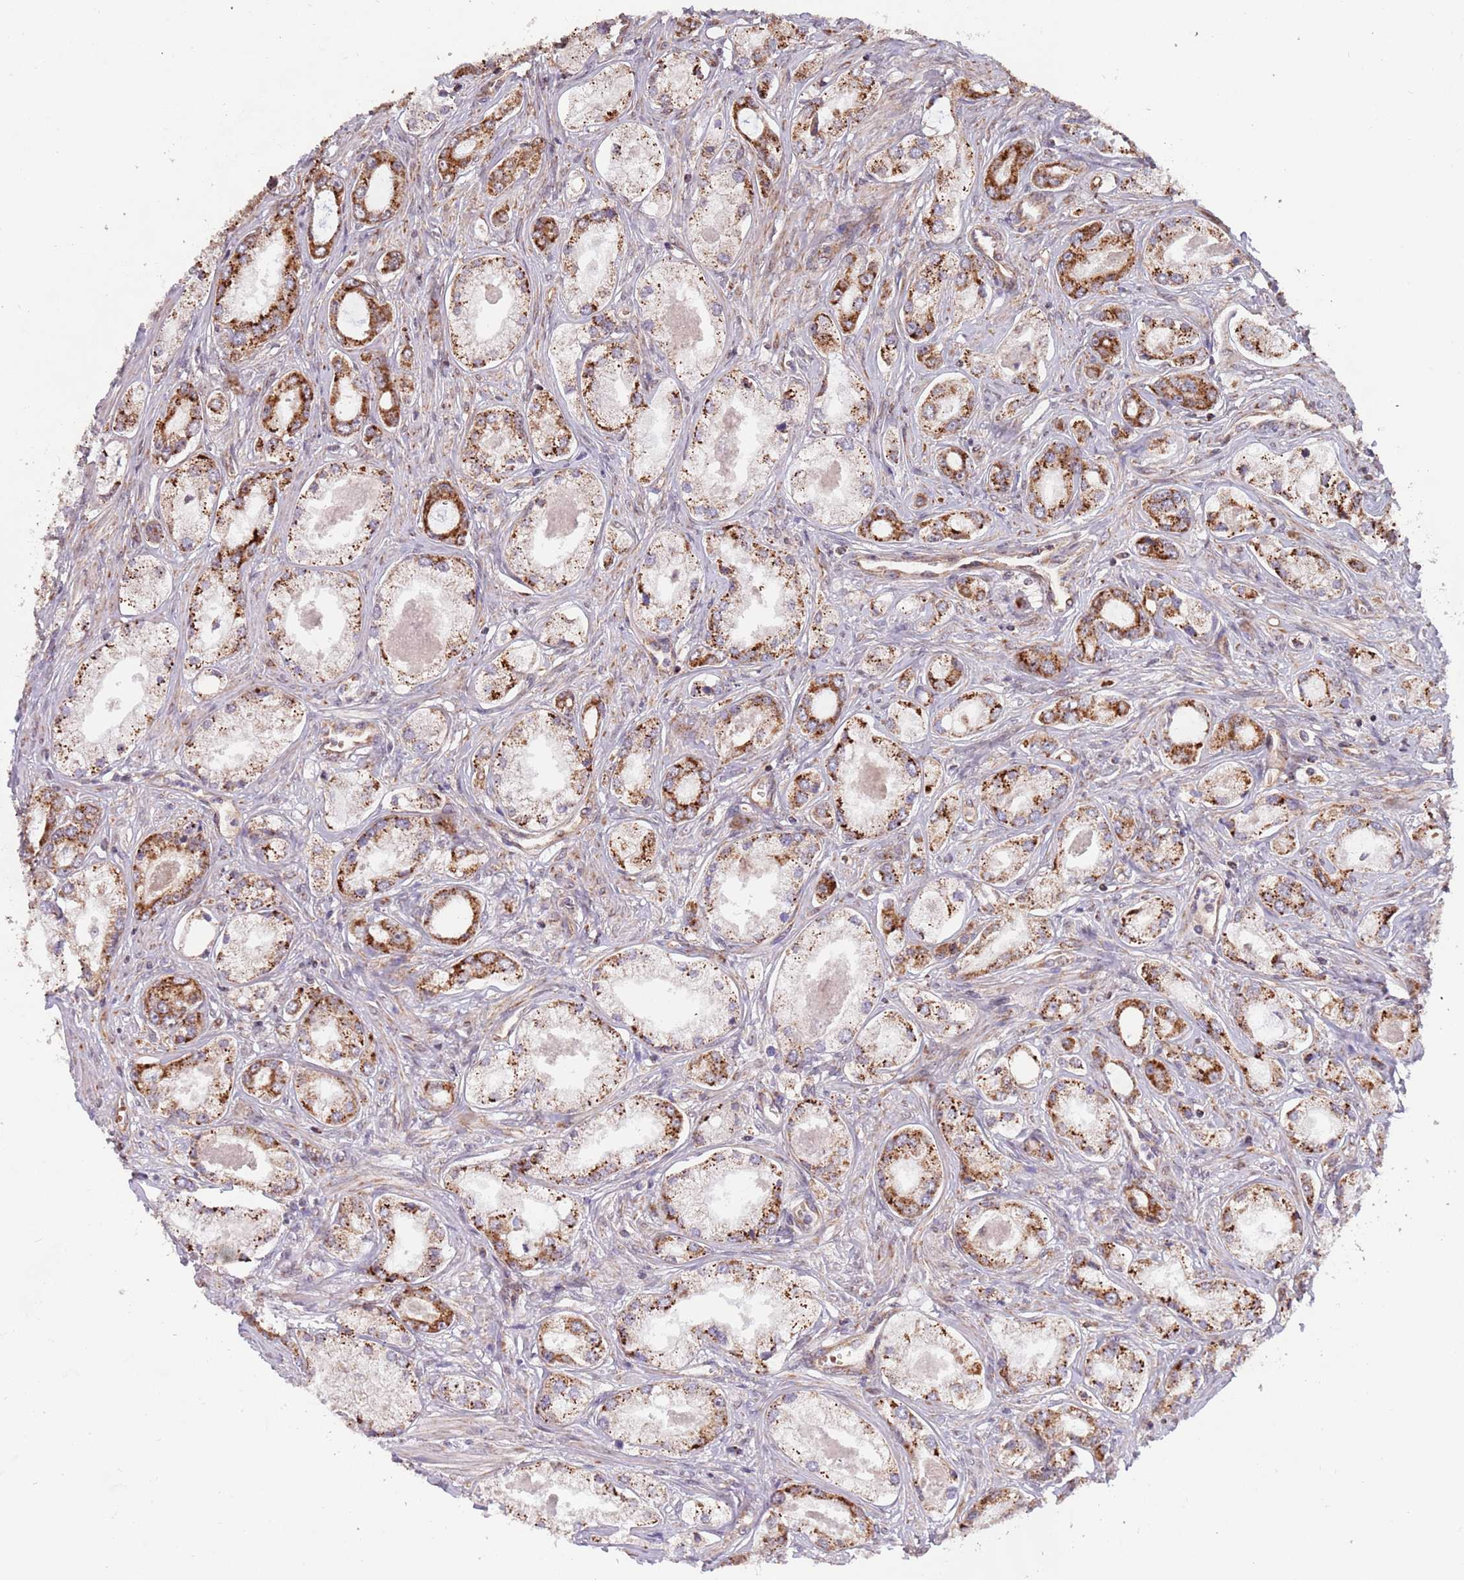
{"staining": {"intensity": "strong", "quantity": "25%-75%", "location": "cytoplasmic/membranous"}, "tissue": "prostate cancer", "cell_type": "Tumor cells", "image_type": "cancer", "snomed": [{"axis": "morphology", "description": "Adenocarcinoma, Low grade"}, {"axis": "topography", "description": "Prostate"}], "caption": "Strong cytoplasmic/membranous expression for a protein is present in about 25%-75% of tumor cells of prostate cancer using IHC.", "gene": "DCHS1", "patient": {"sex": "male", "age": 68}}